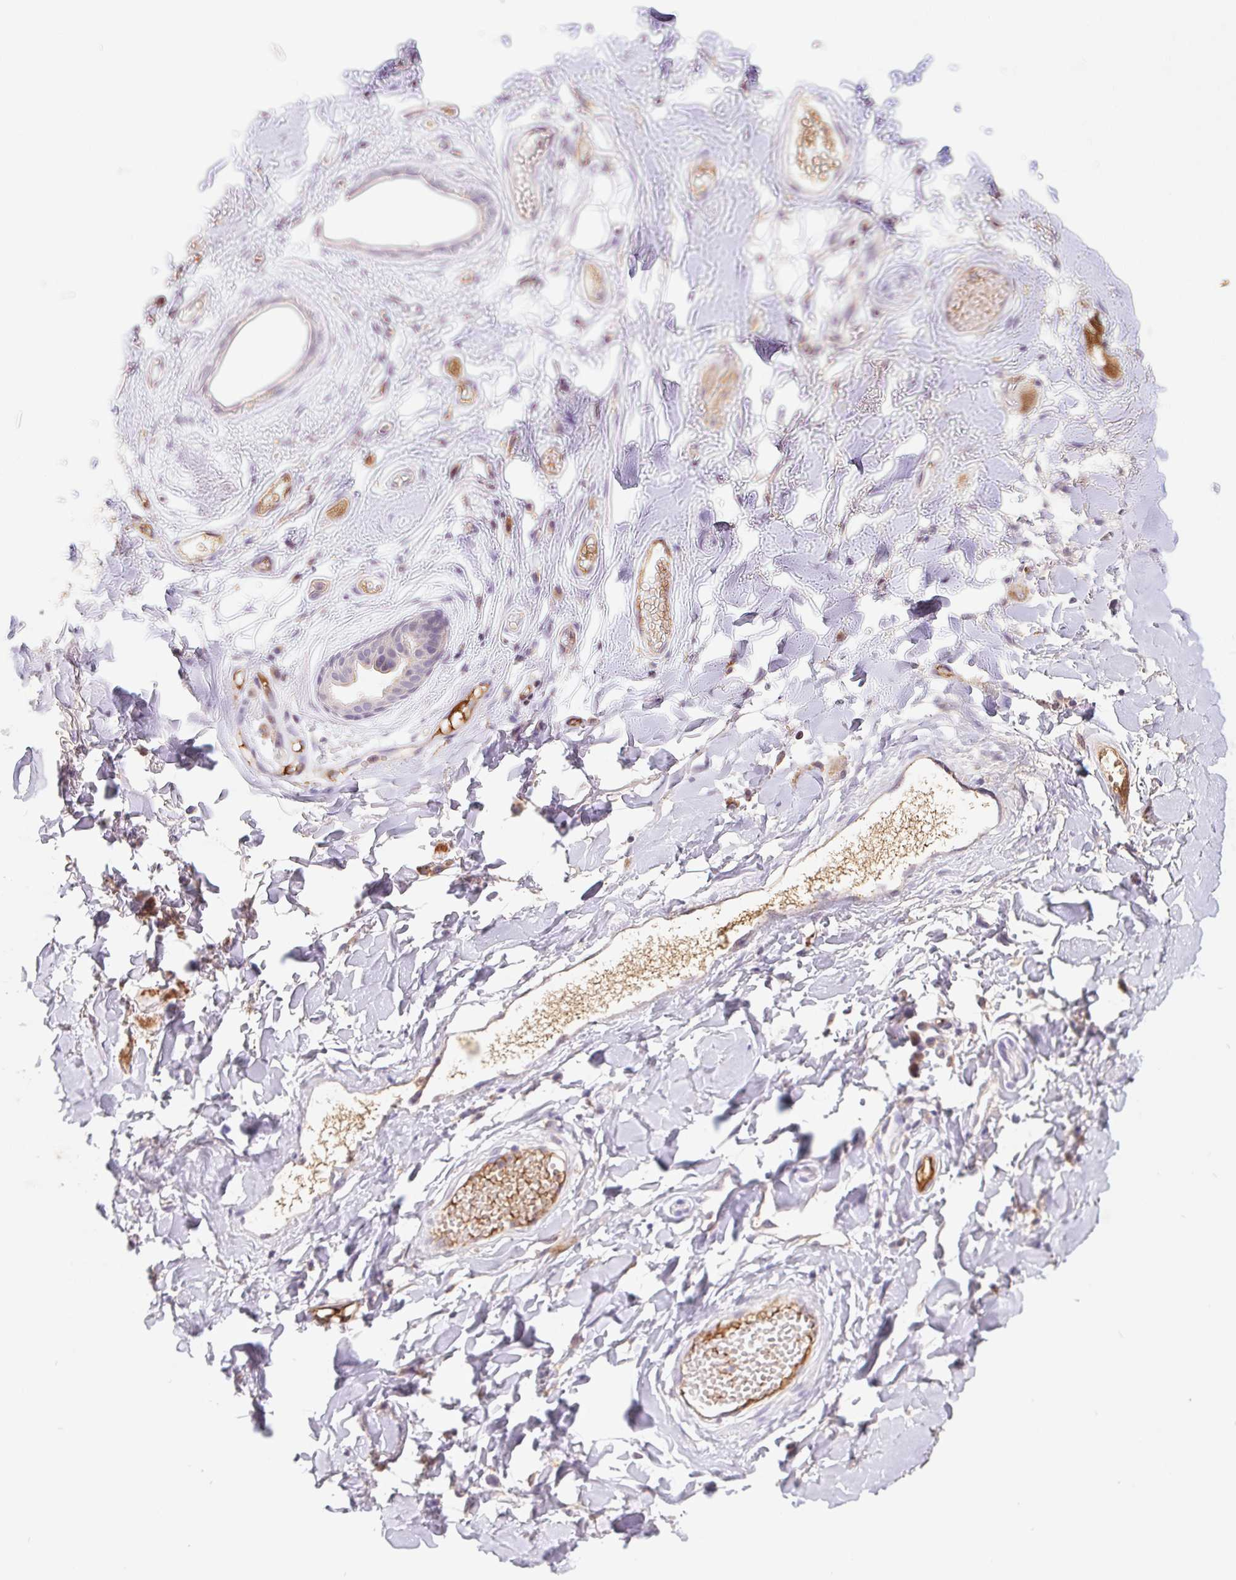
{"staining": {"intensity": "negative", "quantity": "none", "location": "none"}, "tissue": "adipose tissue", "cell_type": "Adipocytes", "image_type": "normal", "snomed": [{"axis": "morphology", "description": "Normal tissue, NOS"}, {"axis": "topography", "description": "Anal"}, {"axis": "topography", "description": "Peripheral nerve tissue"}], "caption": "Immunohistochemistry (IHC) image of benign adipose tissue: human adipose tissue stained with DAB displays no significant protein expression in adipocytes. The staining was performed using DAB to visualize the protein expression in brown, while the nuclei were stained in blue with hematoxylin (Magnification: 20x).", "gene": "EMC6", "patient": {"sex": "male", "age": 78}}